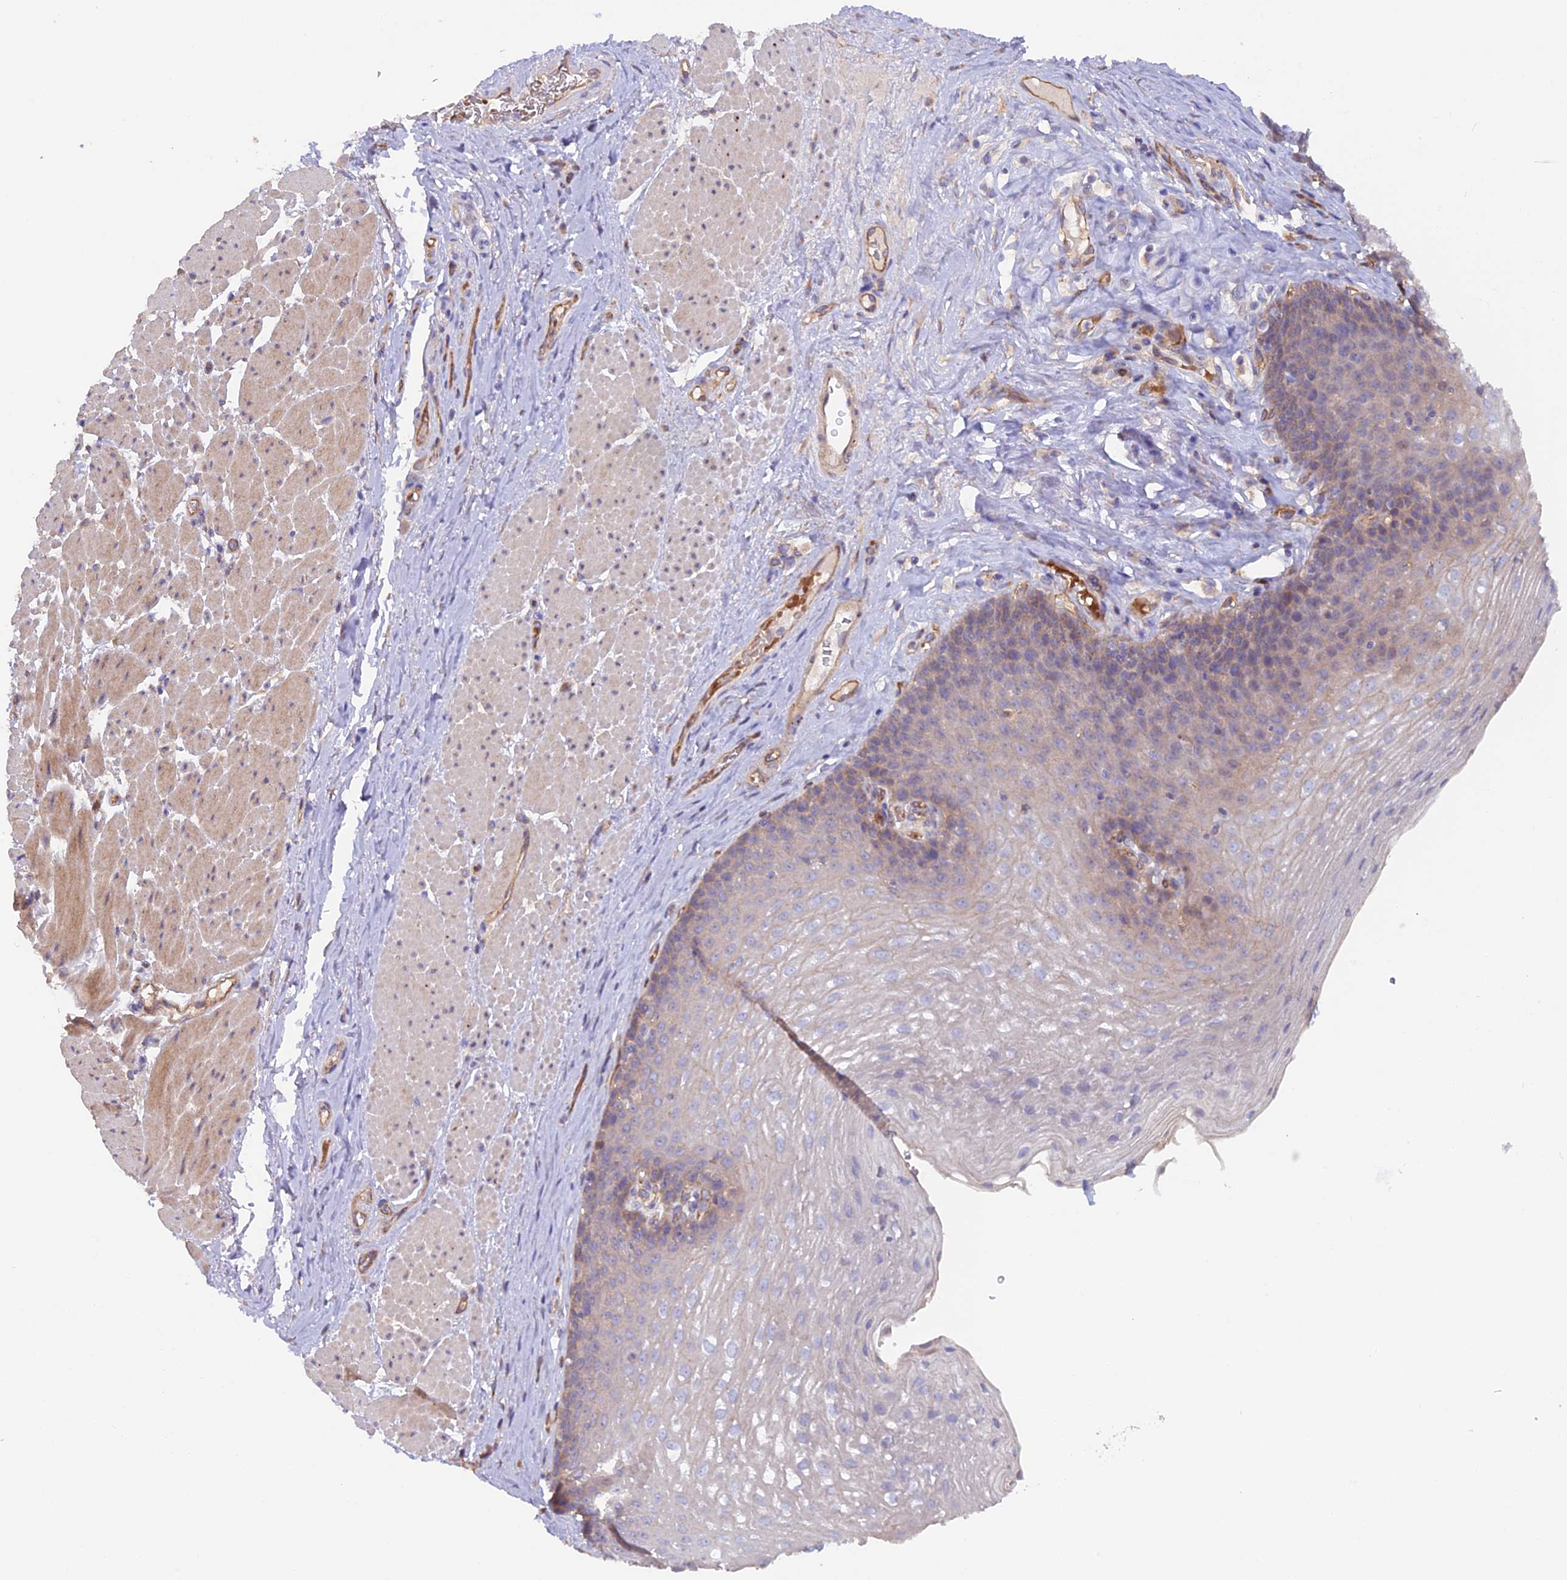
{"staining": {"intensity": "weak", "quantity": "25%-75%", "location": "cytoplasmic/membranous"}, "tissue": "esophagus", "cell_type": "Squamous epithelial cells", "image_type": "normal", "snomed": [{"axis": "morphology", "description": "Normal tissue, NOS"}, {"axis": "topography", "description": "Esophagus"}], "caption": "Immunohistochemical staining of benign human esophagus shows weak cytoplasmic/membranous protein expression in about 25%-75% of squamous epithelial cells. The staining was performed using DAB (3,3'-diaminobenzidine), with brown indicating positive protein expression. Nuclei are stained blue with hematoxylin.", "gene": "DUS3L", "patient": {"sex": "female", "age": 66}}